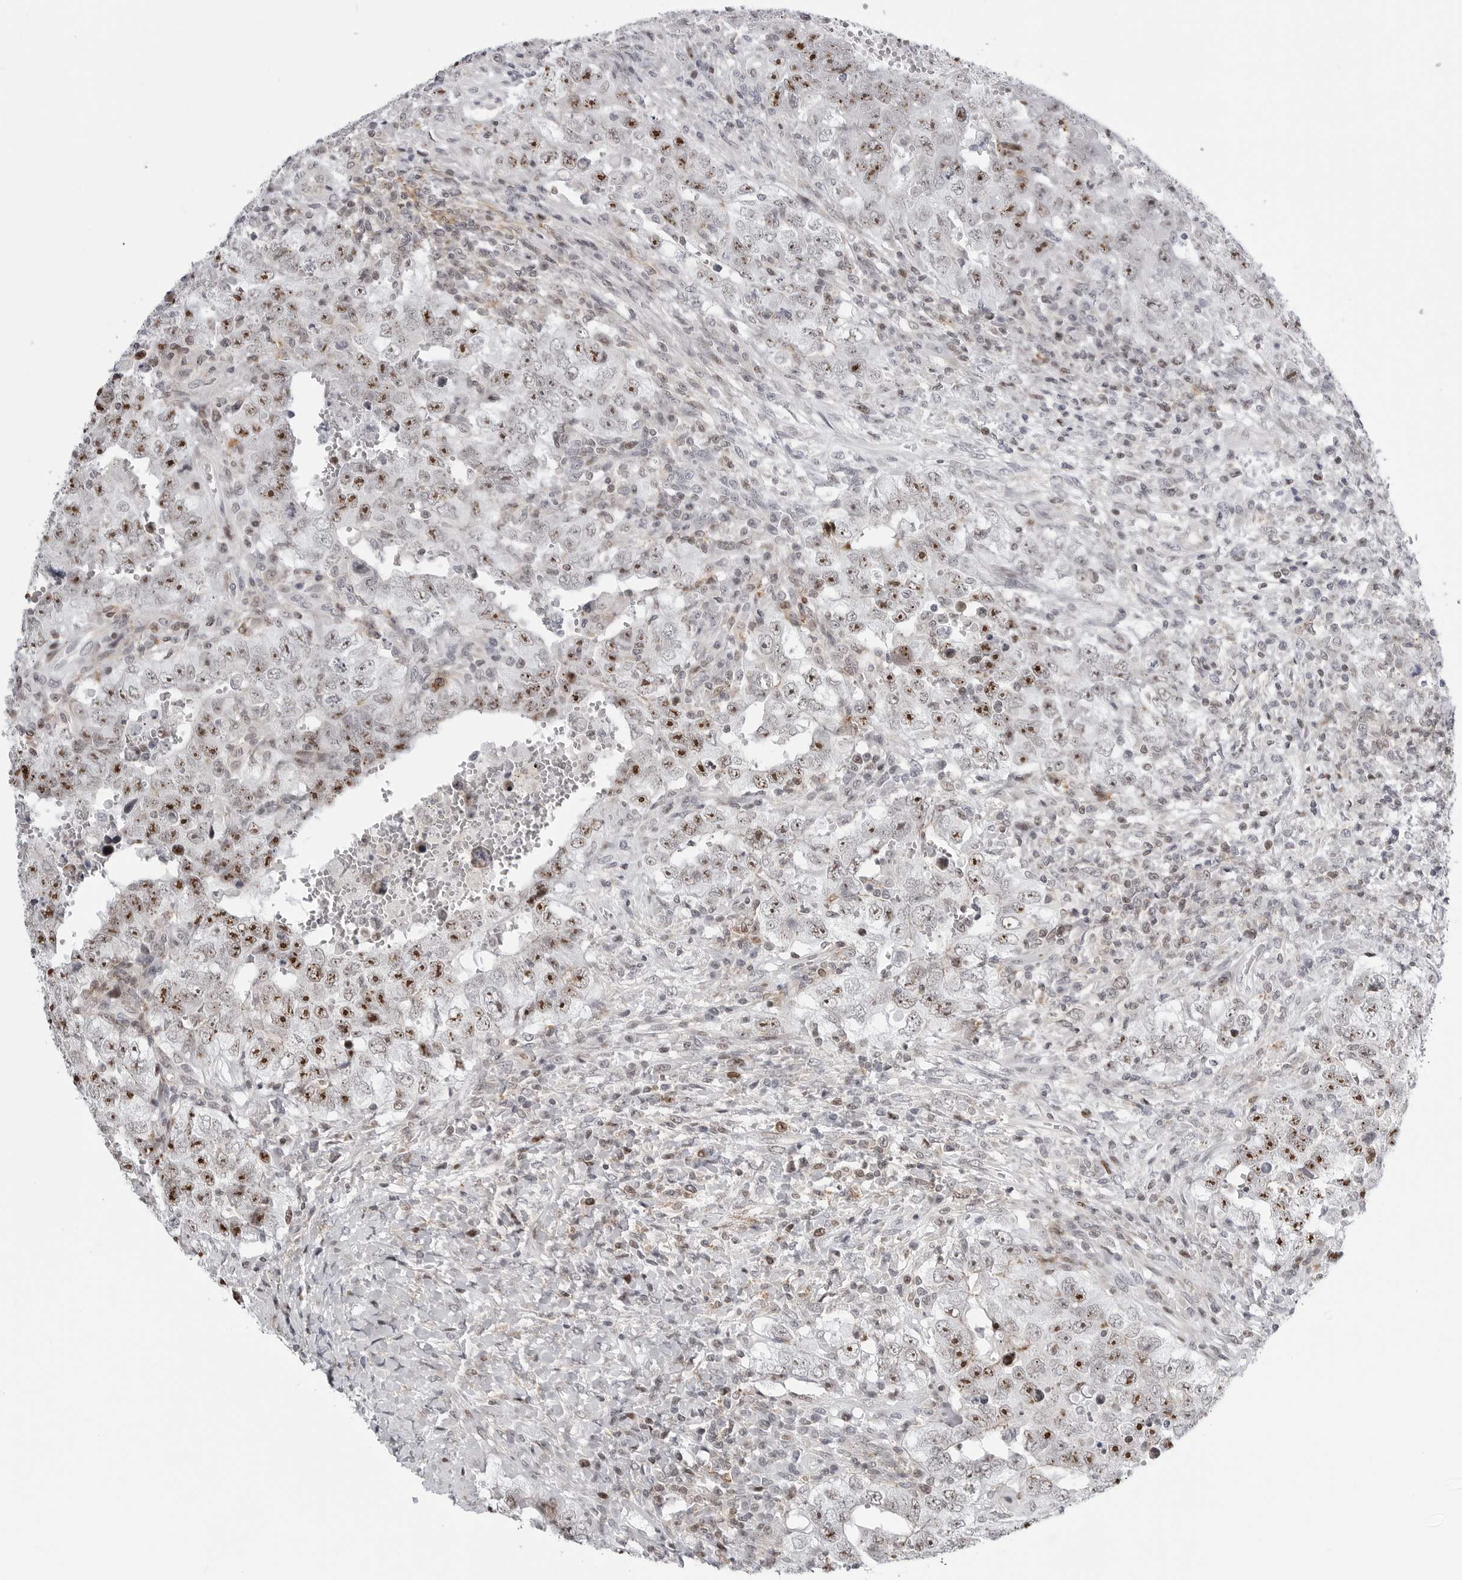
{"staining": {"intensity": "strong", "quantity": "25%-75%", "location": "nuclear"}, "tissue": "testis cancer", "cell_type": "Tumor cells", "image_type": "cancer", "snomed": [{"axis": "morphology", "description": "Carcinoma, Embryonal, NOS"}, {"axis": "topography", "description": "Testis"}], "caption": "Embryonal carcinoma (testis) stained with a protein marker reveals strong staining in tumor cells.", "gene": "FAM135B", "patient": {"sex": "male", "age": 26}}